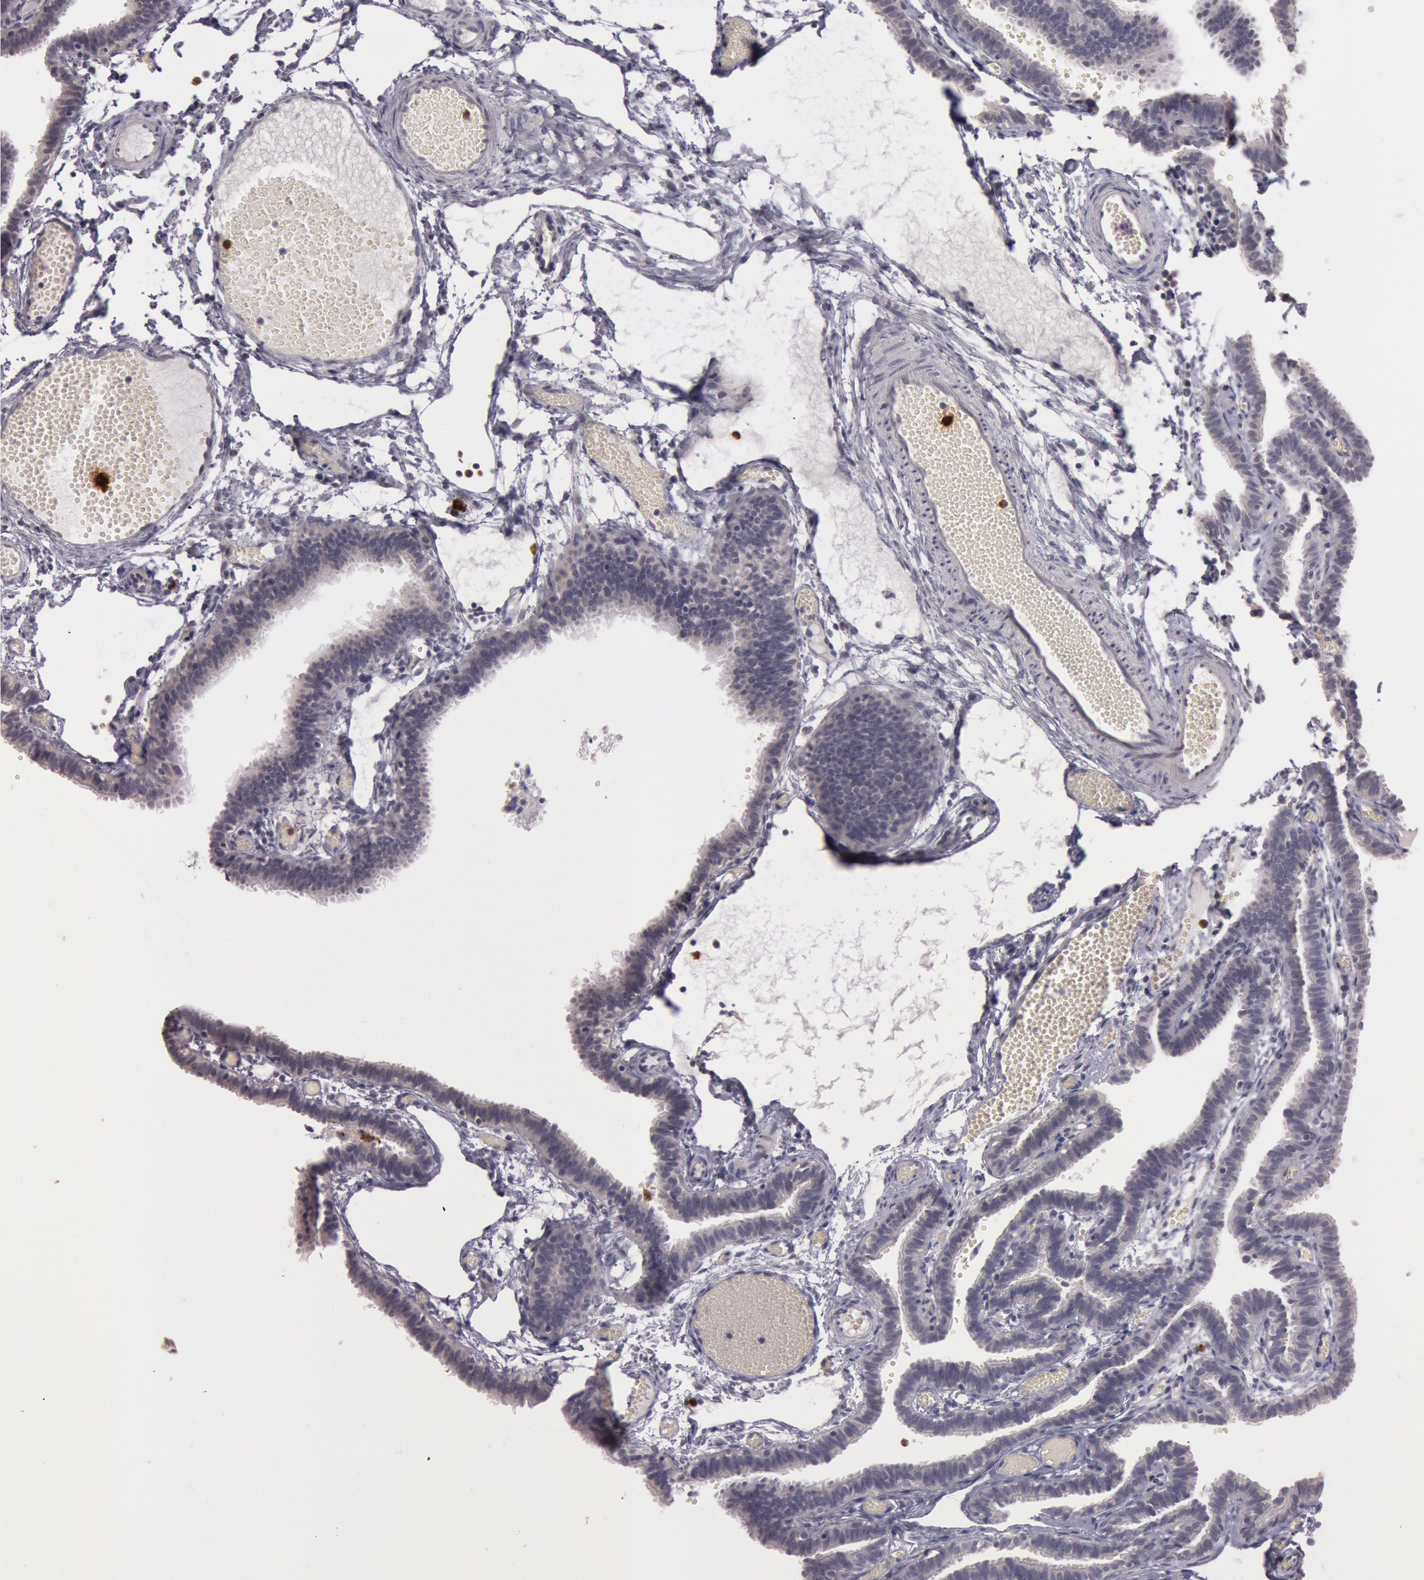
{"staining": {"intensity": "negative", "quantity": "none", "location": "none"}, "tissue": "fallopian tube", "cell_type": "Glandular cells", "image_type": "normal", "snomed": [{"axis": "morphology", "description": "Normal tissue, NOS"}, {"axis": "topography", "description": "Fallopian tube"}], "caption": "High power microscopy micrograph of an IHC image of unremarkable fallopian tube, revealing no significant positivity in glandular cells.", "gene": "KDM6A", "patient": {"sex": "female", "age": 29}}